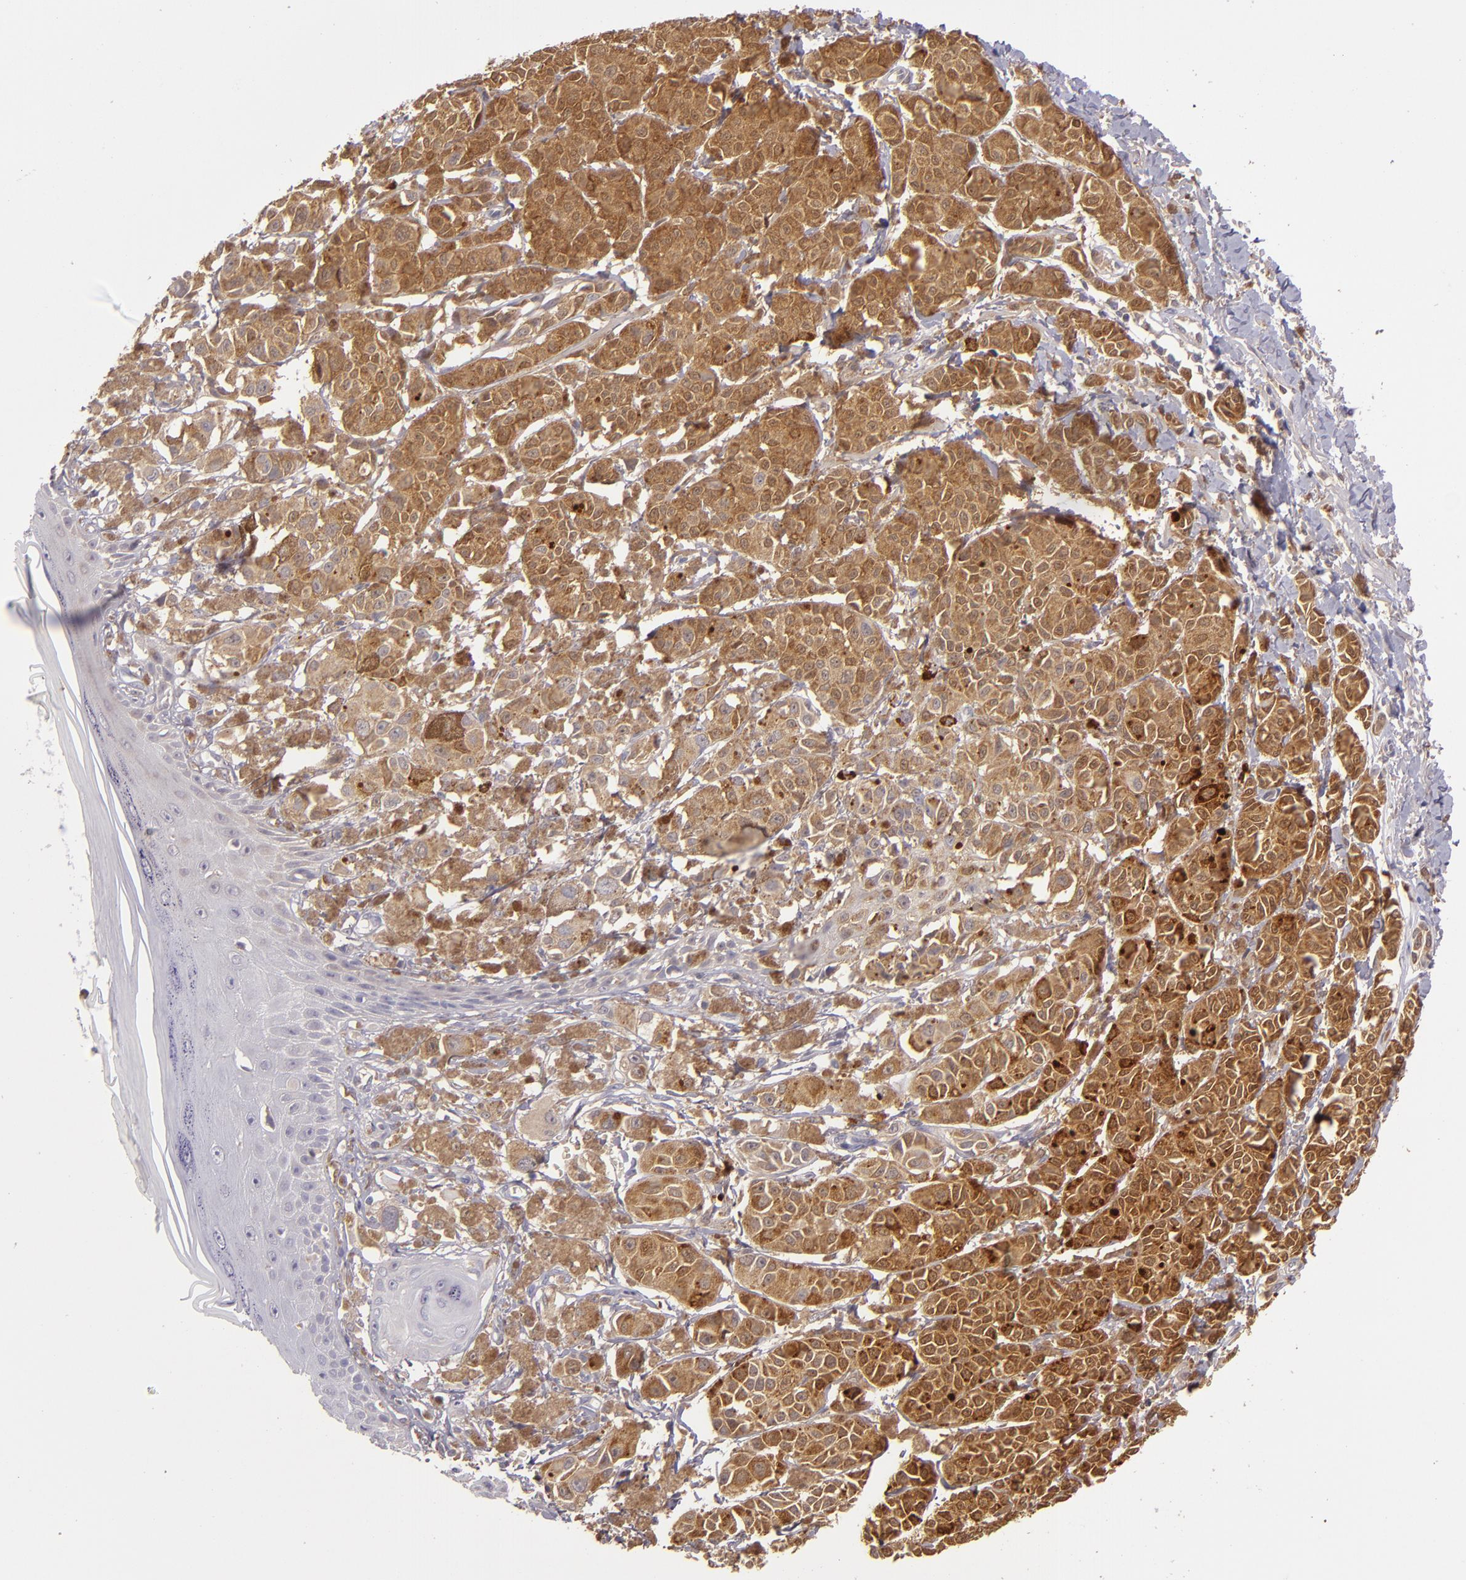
{"staining": {"intensity": "moderate", "quantity": ">75%", "location": "cytoplasmic/membranous"}, "tissue": "melanoma", "cell_type": "Tumor cells", "image_type": "cancer", "snomed": [{"axis": "morphology", "description": "Malignant melanoma, NOS"}, {"axis": "topography", "description": "Skin"}], "caption": "The micrograph reveals staining of malignant melanoma, revealing moderate cytoplasmic/membranous protein staining (brown color) within tumor cells.", "gene": "FHIT", "patient": {"sex": "male", "age": 76}}